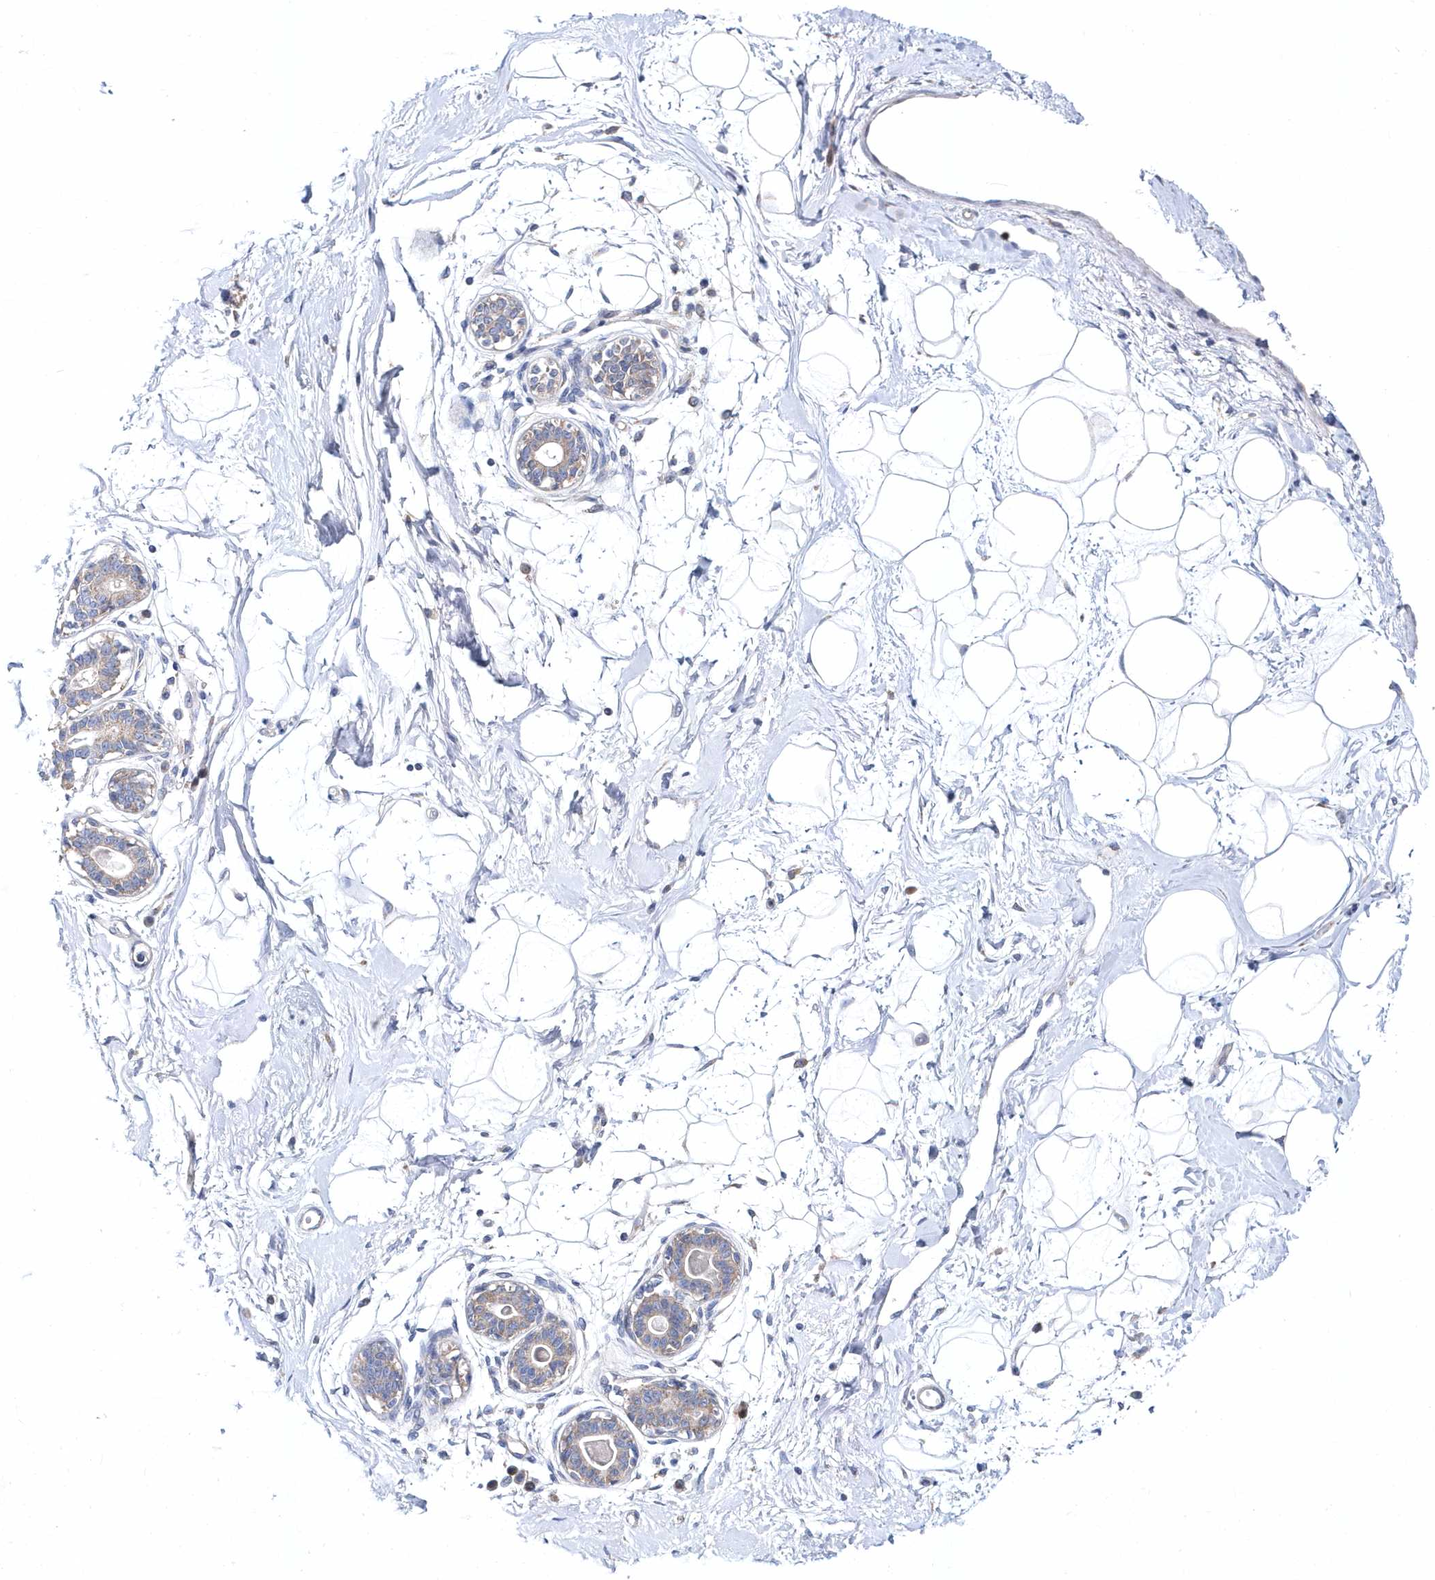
{"staining": {"intensity": "negative", "quantity": "none", "location": "none"}, "tissue": "breast", "cell_type": "Adipocytes", "image_type": "normal", "snomed": [{"axis": "morphology", "description": "Normal tissue, NOS"}, {"axis": "topography", "description": "Breast"}], "caption": "Breast stained for a protein using immunohistochemistry (IHC) demonstrates no staining adipocytes.", "gene": "JKAMP", "patient": {"sex": "female", "age": 45}}